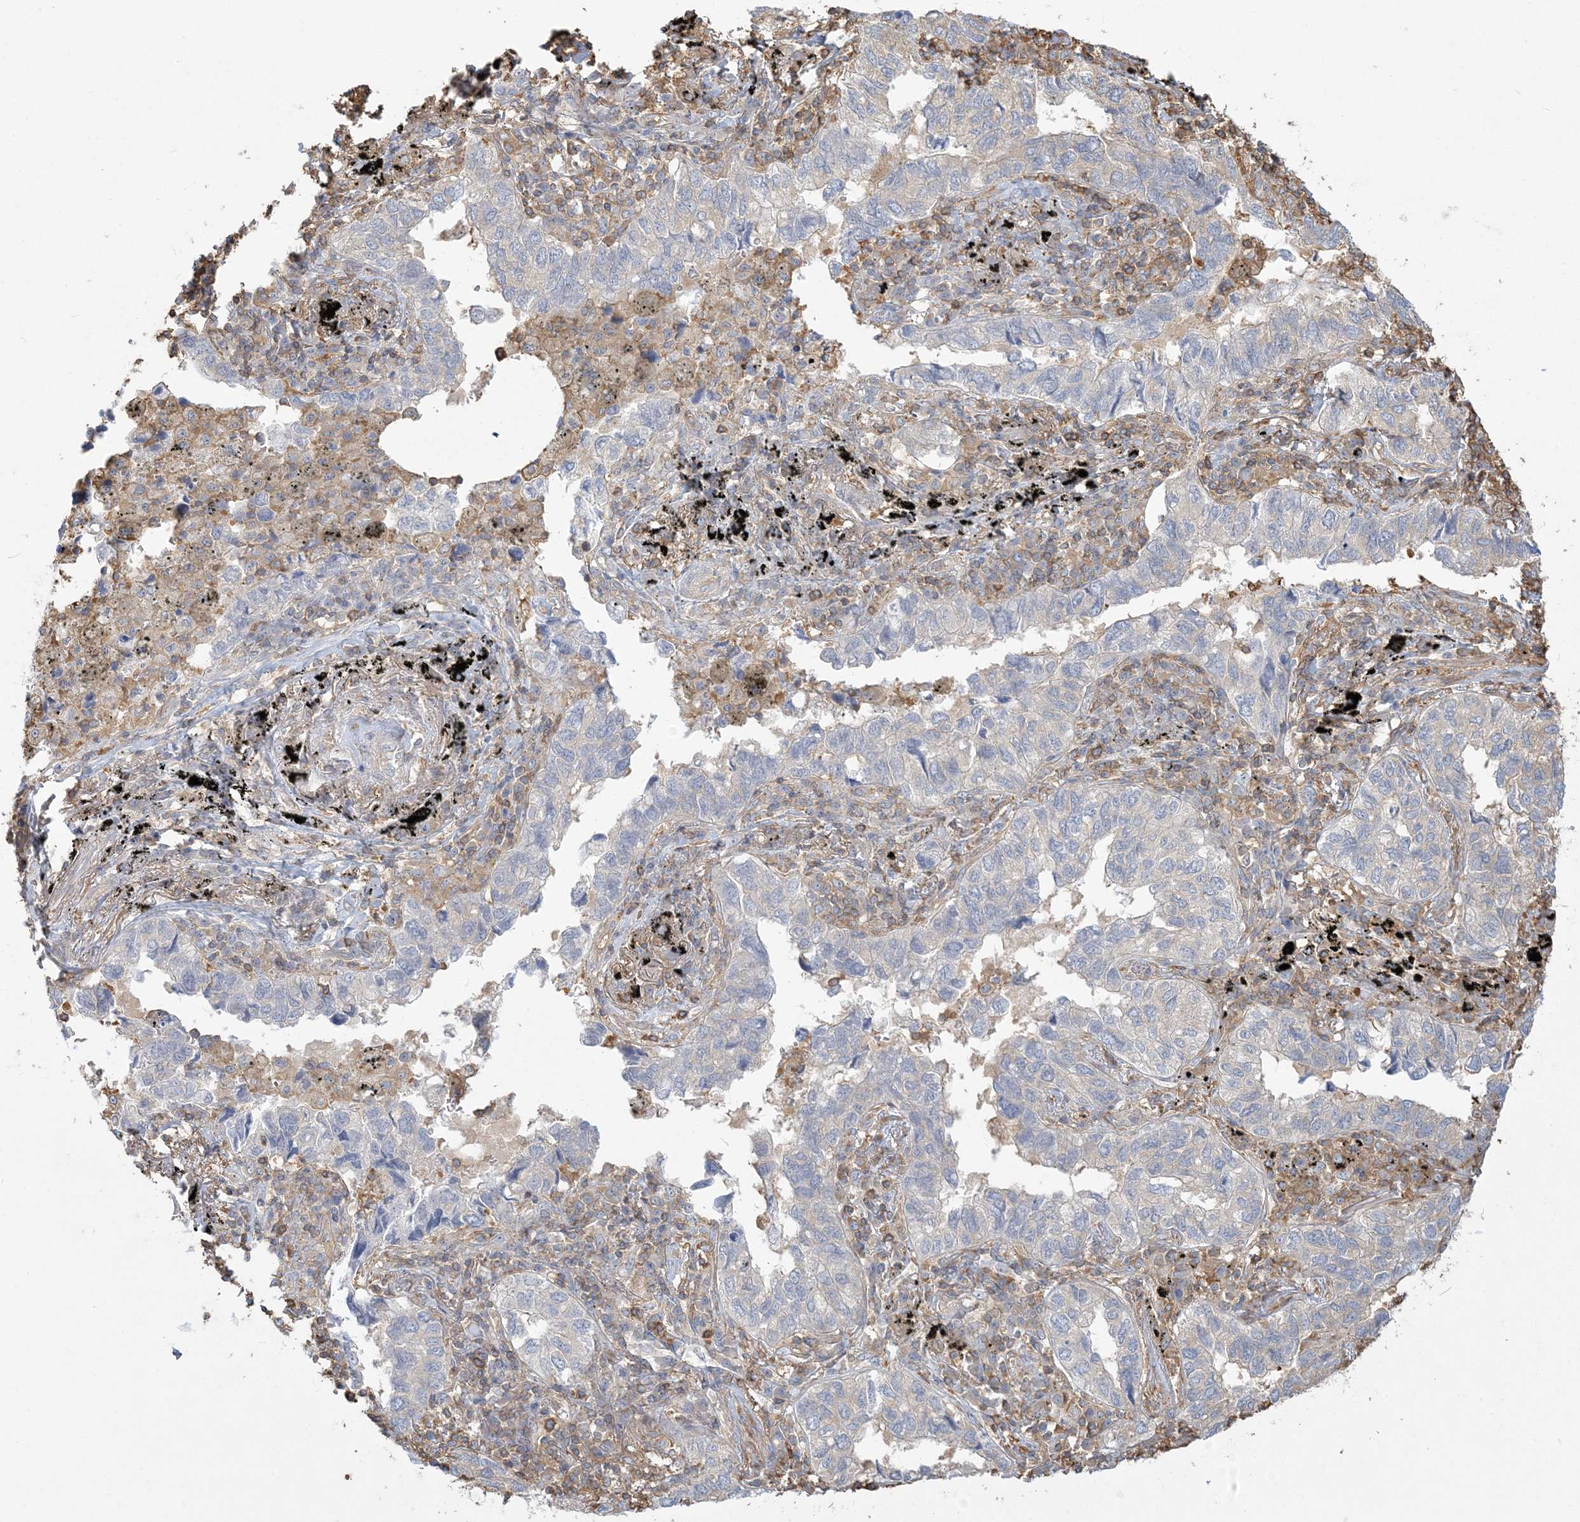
{"staining": {"intensity": "negative", "quantity": "none", "location": "none"}, "tissue": "lung cancer", "cell_type": "Tumor cells", "image_type": "cancer", "snomed": [{"axis": "morphology", "description": "Adenocarcinoma, NOS"}, {"axis": "topography", "description": "Lung"}], "caption": "Micrograph shows no significant protein expression in tumor cells of lung adenocarcinoma. (DAB IHC with hematoxylin counter stain).", "gene": "ANKS1A", "patient": {"sex": "male", "age": 65}}